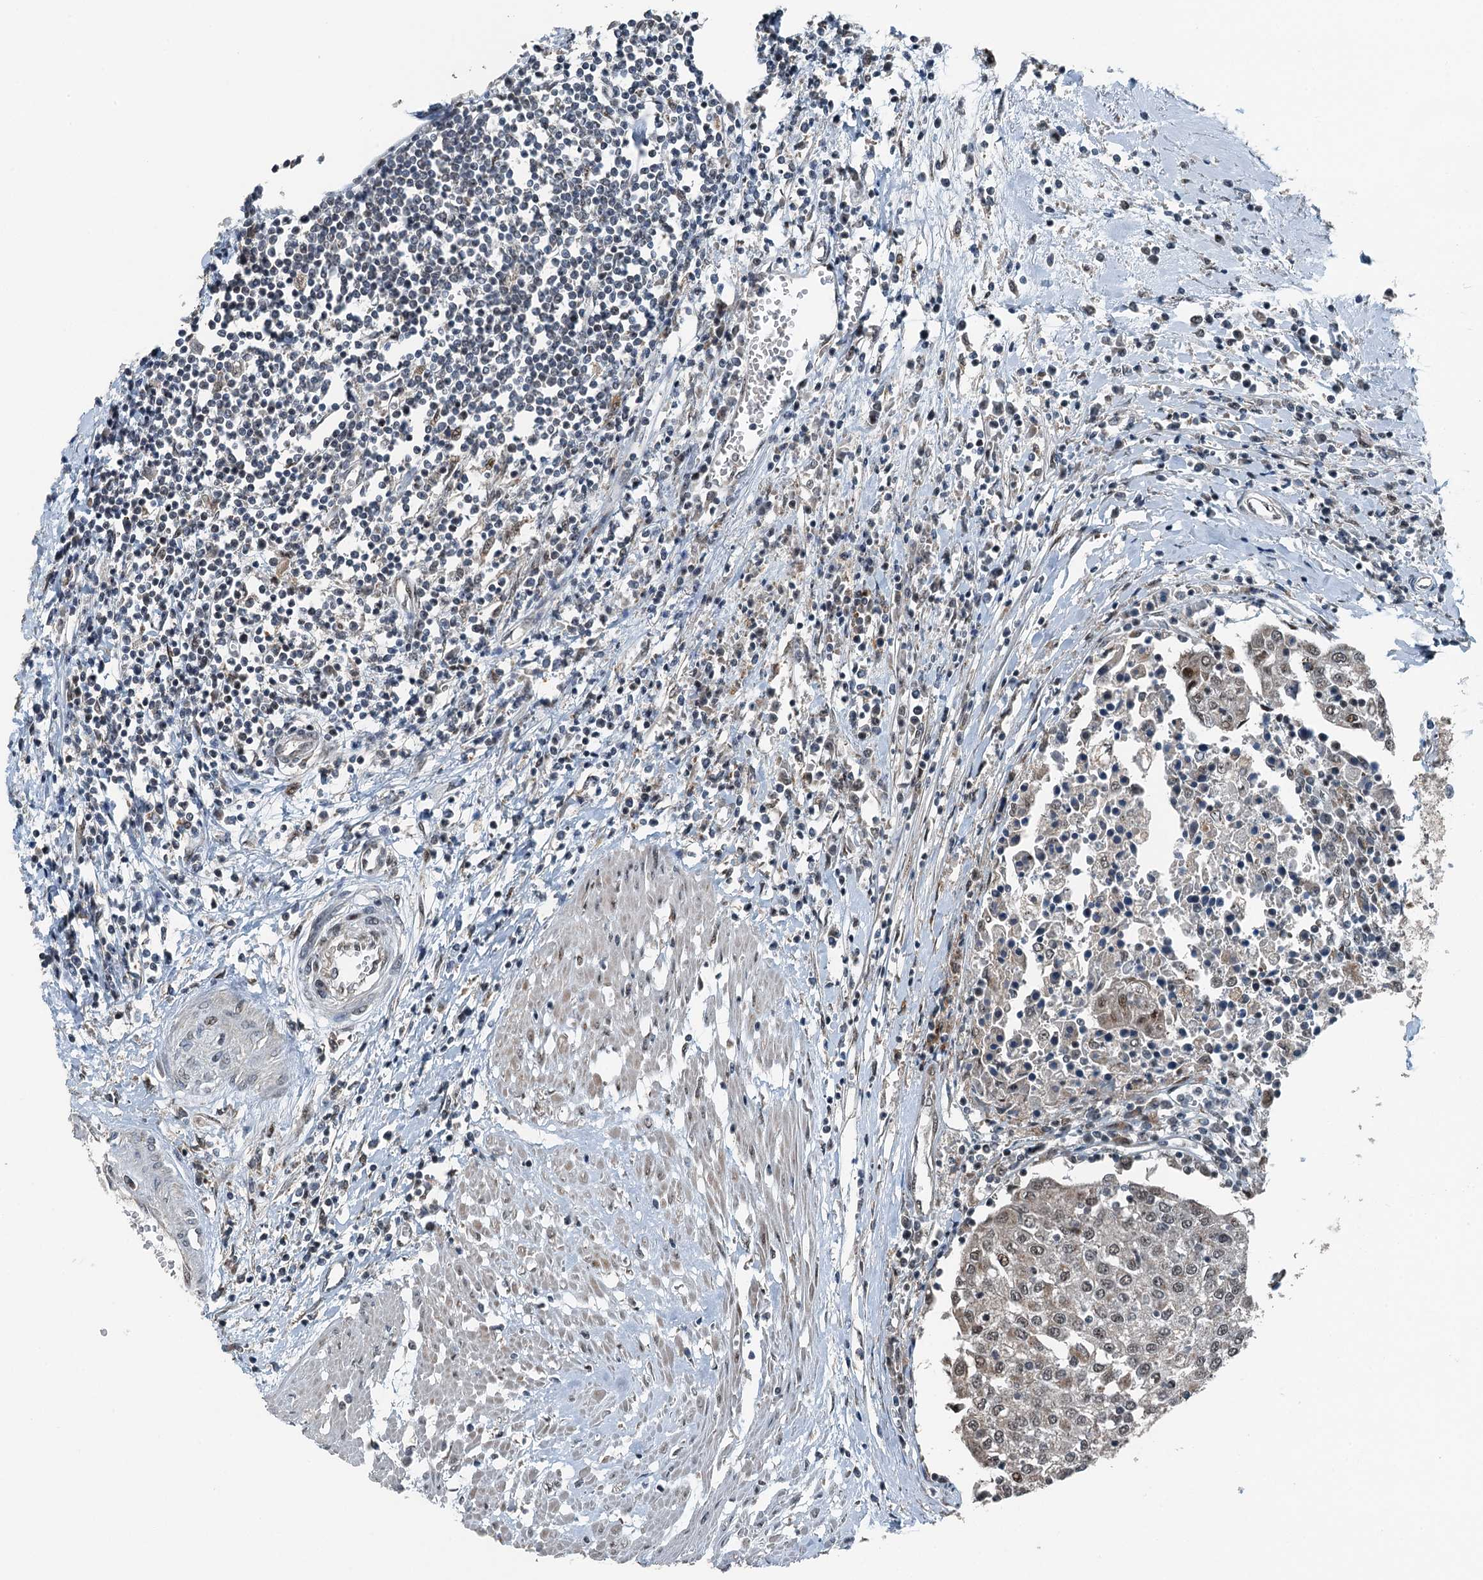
{"staining": {"intensity": "moderate", "quantity": ">75%", "location": "nuclear"}, "tissue": "urothelial cancer", "cell_type": "Tumor cells", "image_type": "cancer", "snomed": [{"axis": "morphology", "description": "Urothelial carcinoma, High grade"}, {"axis": "topography", "description": "Urinary bladder"}], "caption": "IHC (DAB (3,3'-diaminobenzidine)) staining of human urothelial carcinoma (high-grade) shows moderate nuclear protein positivity in approximately >75% of tumor cells.", "gene": "BMERB1", "patient": {"sex": "female", "age": 85}}